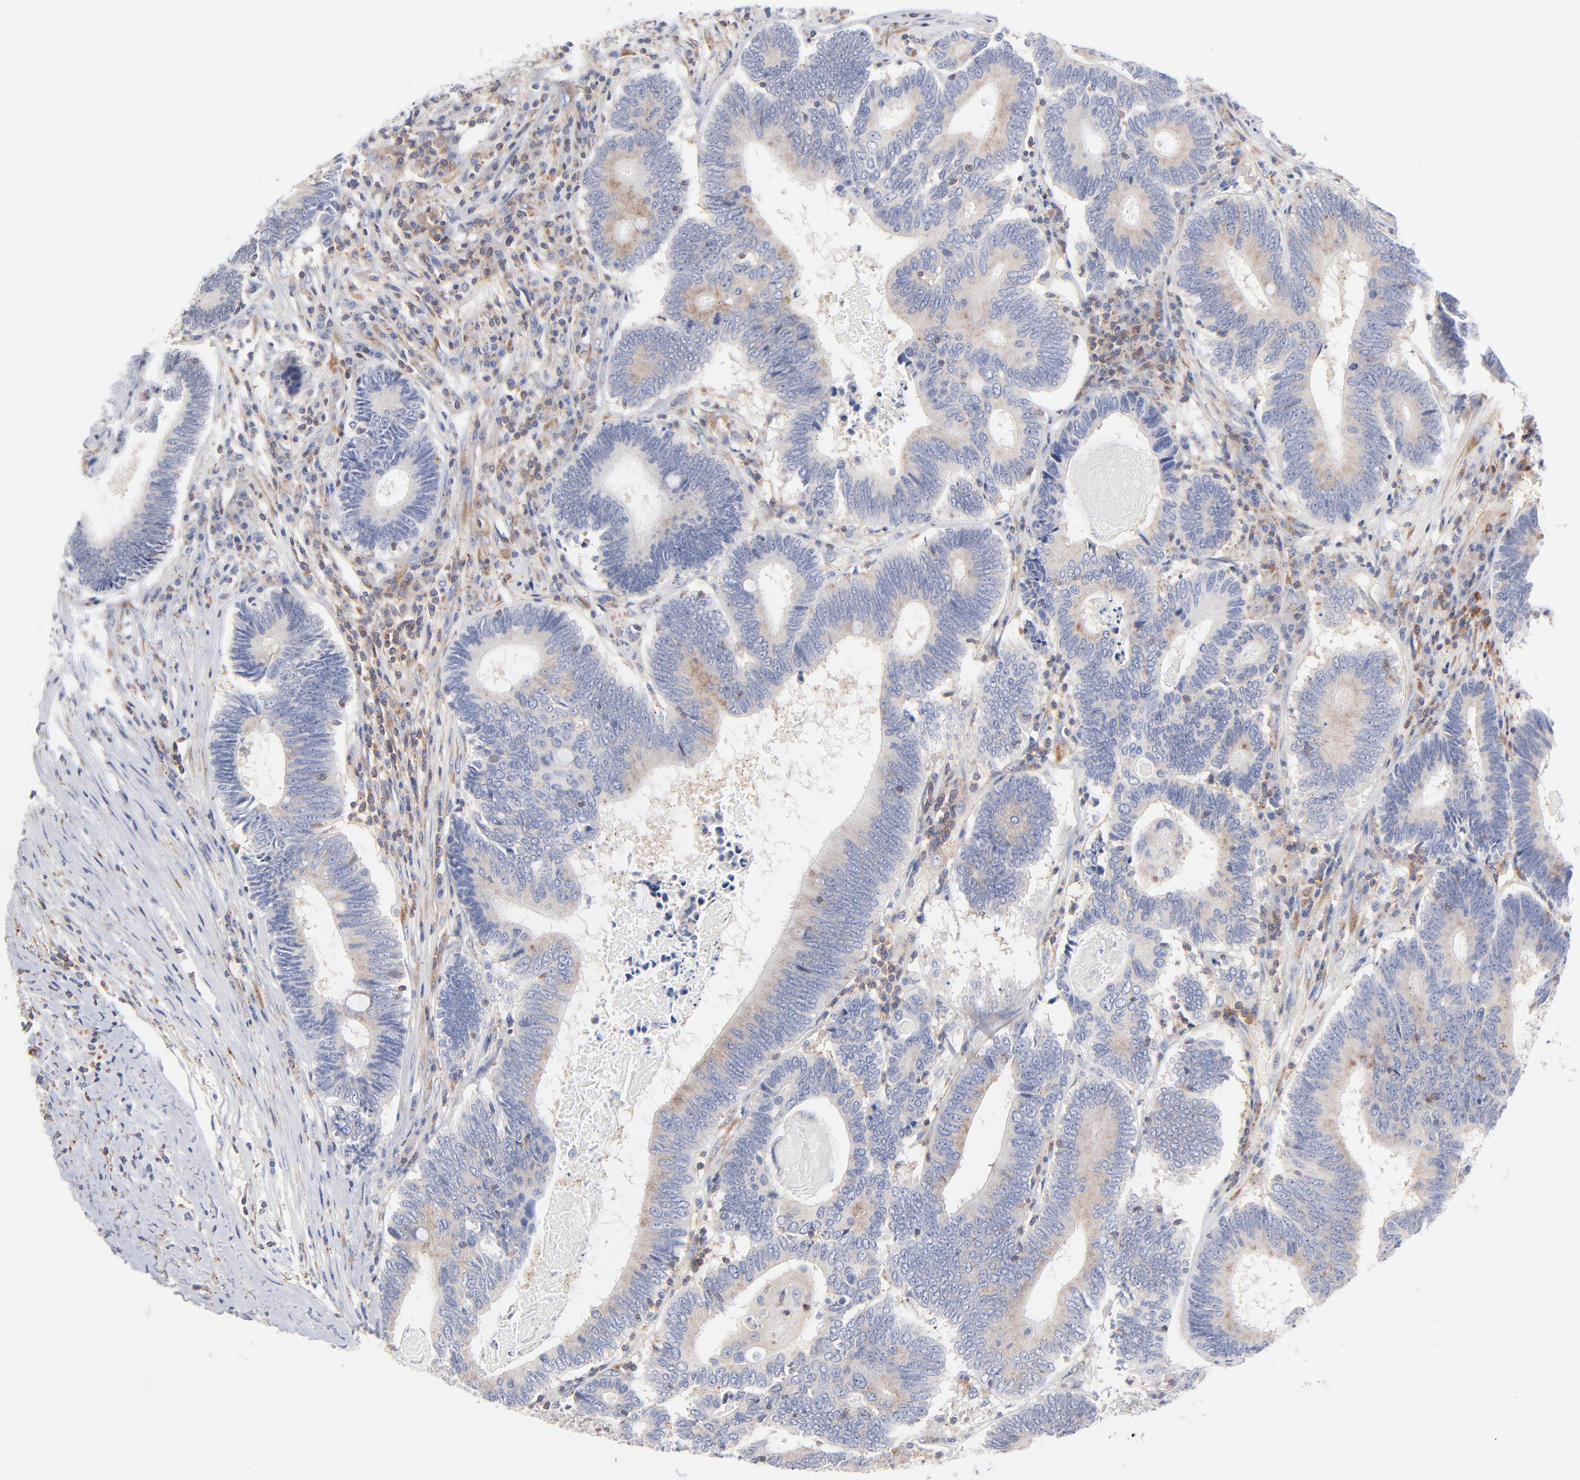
{"staining": {"intensity": "negative", "quantity": "none", "location": "none"}, "tissue": "colorectal cancer", "cell_type": "Tumor cells", "image_type": "cancer", "snomed": [{"axis": "morphology", "description": "Adenocarcinoma, NOS"}, {"axis": "topography", "description": "Colon"}], "caption": "Immunohistochemistry (IHC) photomicrograph of human colorectal cancer stained for a protein (brown), which shows no positivity in tumor cells. (DAB (3,3'-diaminobenzidine) immunohistochemistry (IHC) with hematoxylin counter stain).", "gene": "SEPTIN6", "patient": {"sex": "female", "age": 78}}